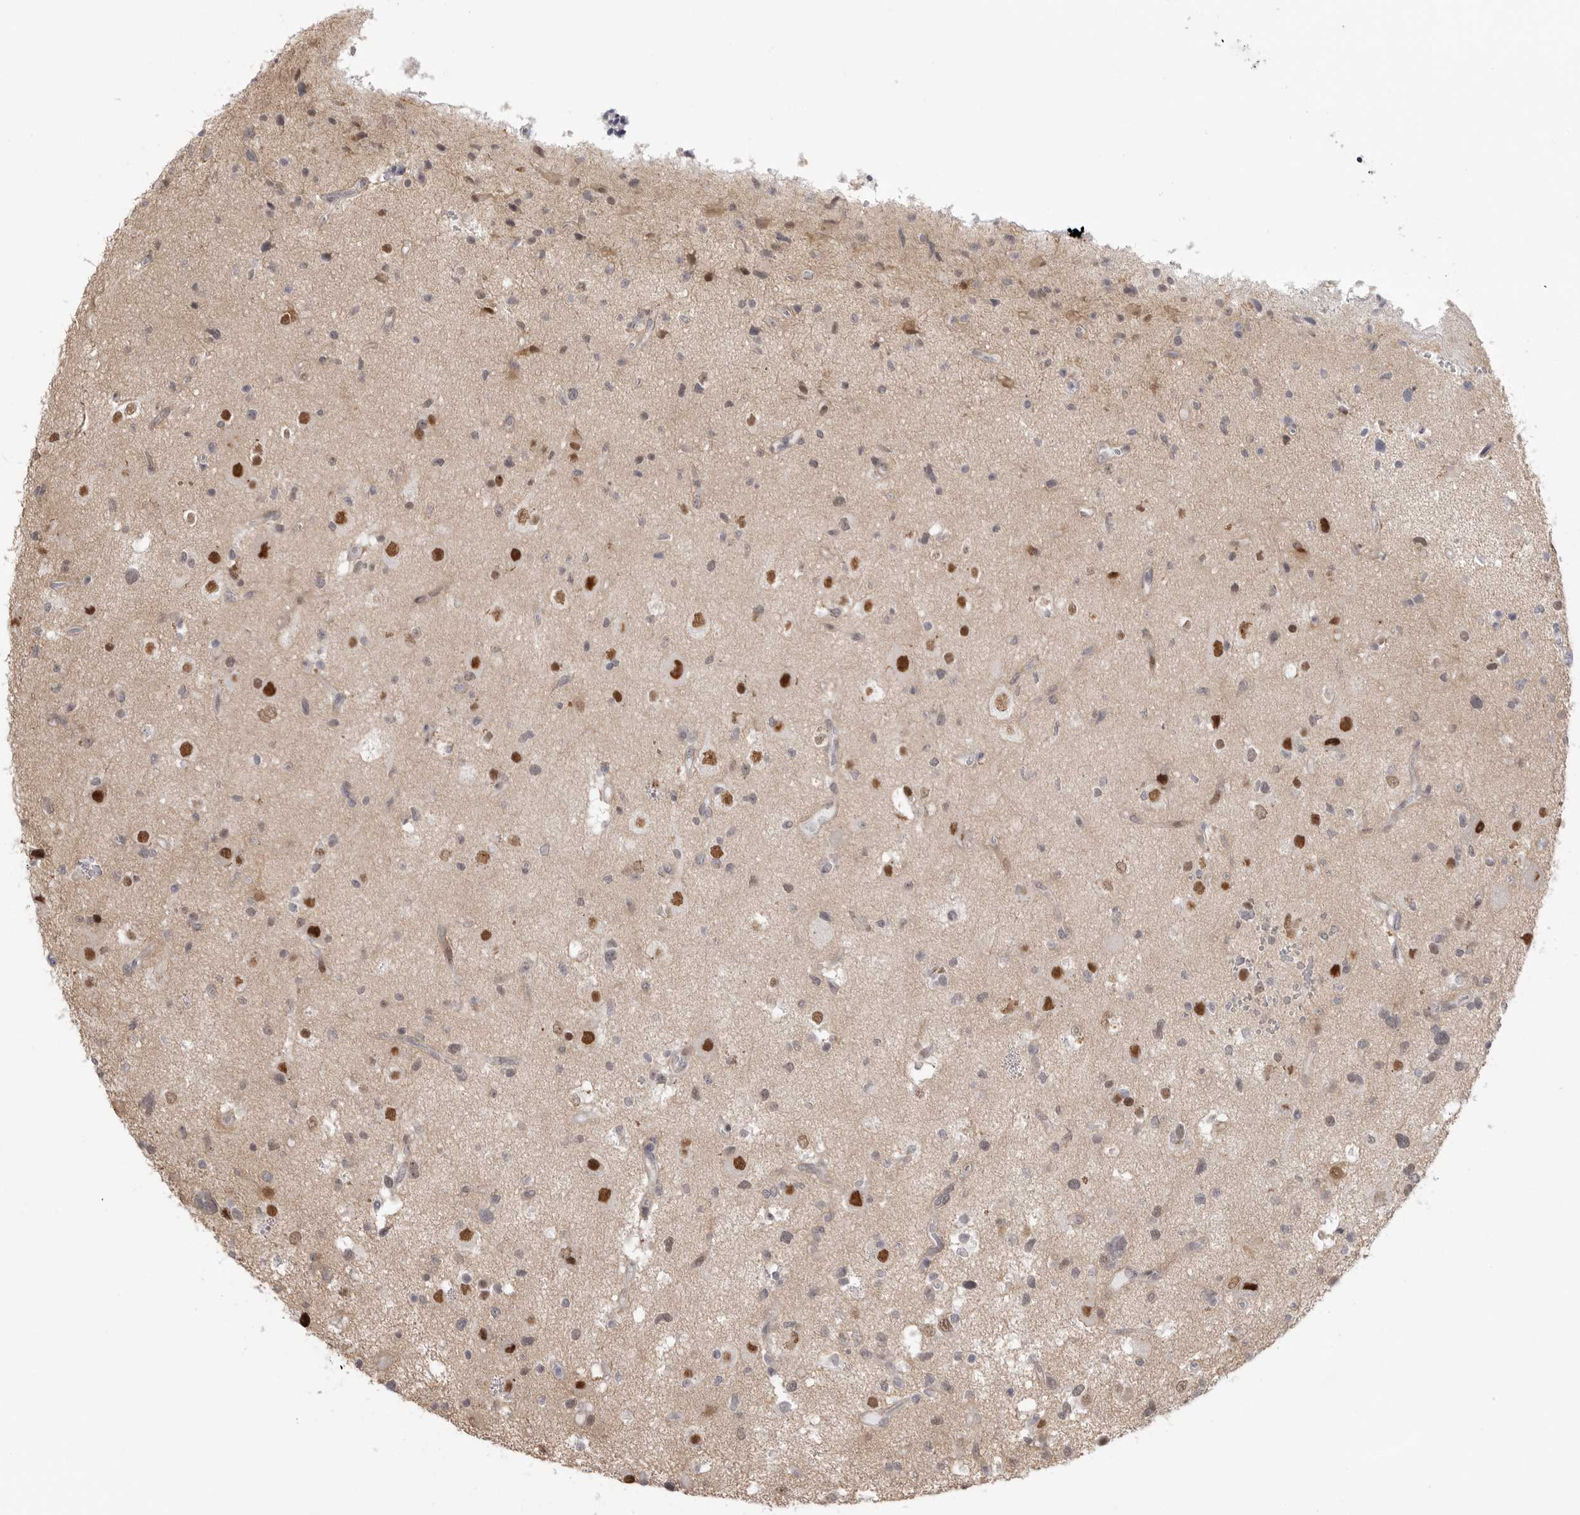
{"staining": {"intensity": "weak", "quantity": "<25%", "location": "nuclear"}, "tissue": "glioma", "cell_type": "Tumor cells", "image_type": "cancer", "snomed": [{"axis": "morphology", "description": "Glioma, malignant, High grade"}, {"axis": "topography", "description": "Brain"}], "caption": "DAB (3,3'-diaminobenzidine) immunohistochemical staining of human malignant glioma (high-grade) reveals no significant staining in tumor cells. Nuclei are stained in blue.", "gene": "GGT6", "patient": {"sex": "male", "age": 33}}